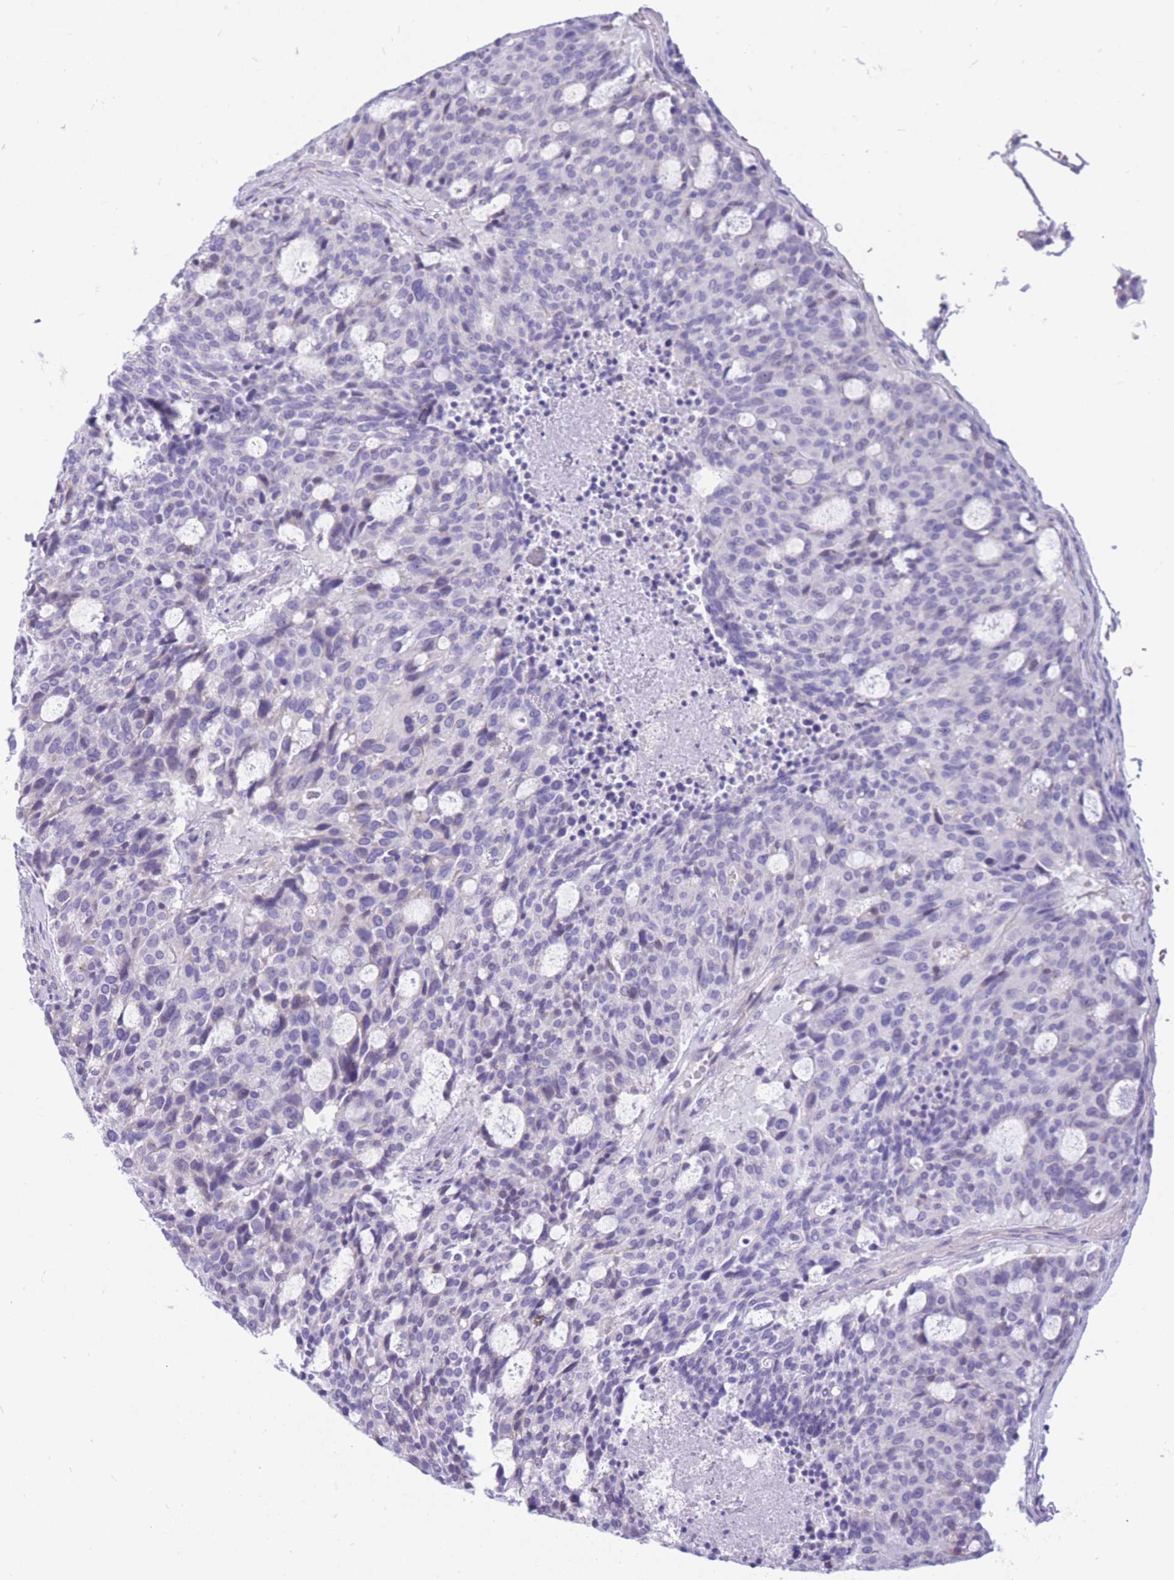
{"staining": {"intensity": "negative", "quantity": "none", "location": "none"}, "tissue": "carcinoid", "cell_type": "Tumor cells", "image_type": "cancer", "snomed": [{"axis": "morphology", "description": "Carcinoid, malignant, NOS"}, {"axis": "topography", "description": "Pancreas"}], "caption": "An immunohistochemistry image of carcinoid is shown. There is no staining in tumor cells of carcinoid.", "gene": "ZNF311", "patient": {"sex": "female", "age": 54}}